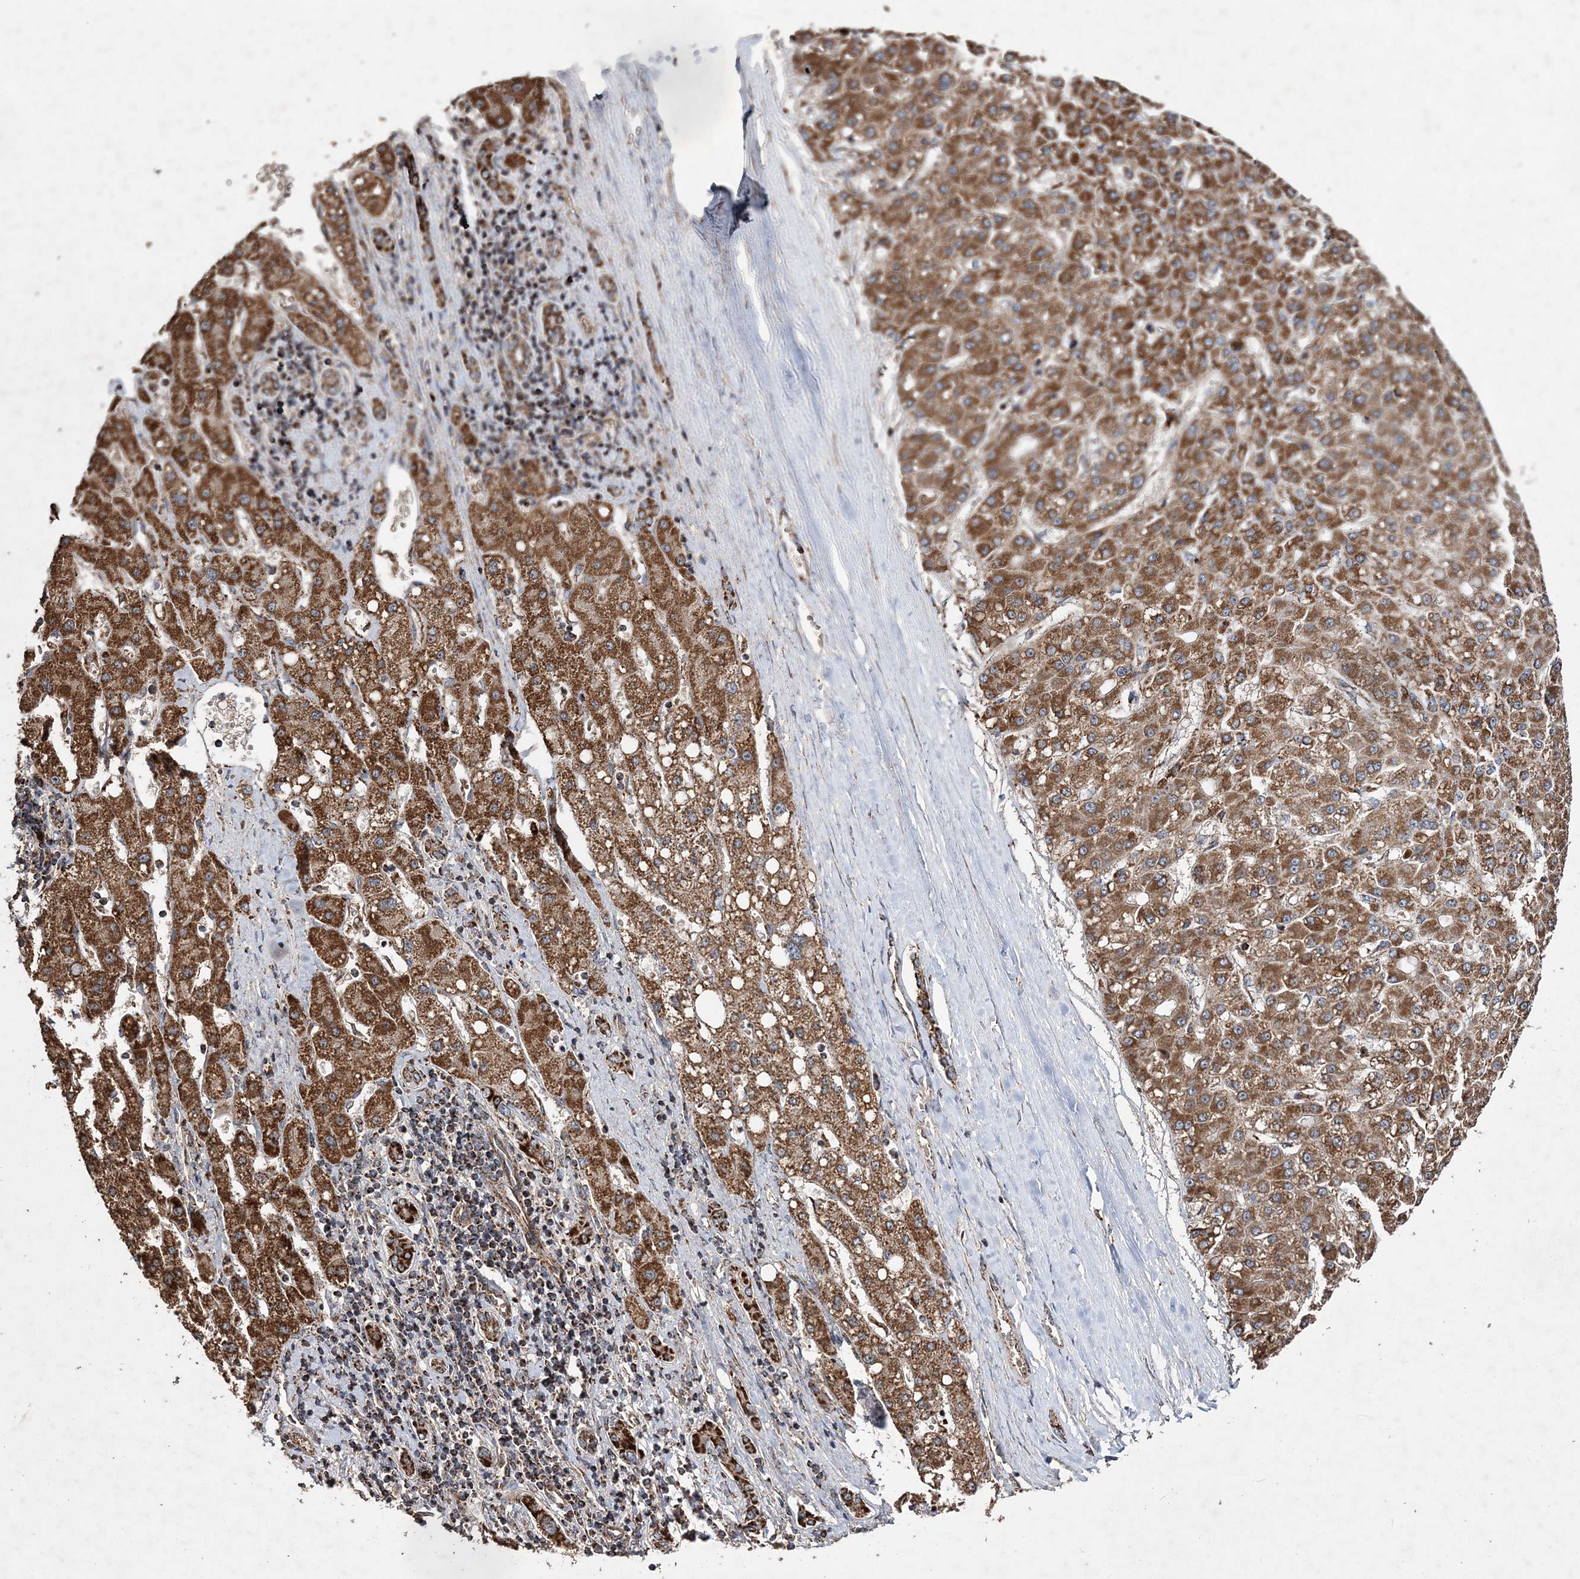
{"staining": {"intensity": "strong", "quantity": ">75%", "location": "cytoplasmic/membranous"}, "tissue": "liver cancer", "cell_type": "Tumor cells", "image_type": "cancer", "snomed": [{"axis": "morphology", "description": "Carcinoma, Hepatocellular, NOS"}, {"axis": "topography", "description": "Liver"}], "caption": "Protein staining displays strong cytoplasmic/membranous positivity in approximately >75% of tumor cells in liver cancer. (Brightfield microscopy of DAB IHC at high magnification).", "gene": "POC5", "patient": {"sex": "male", "age": 67}}